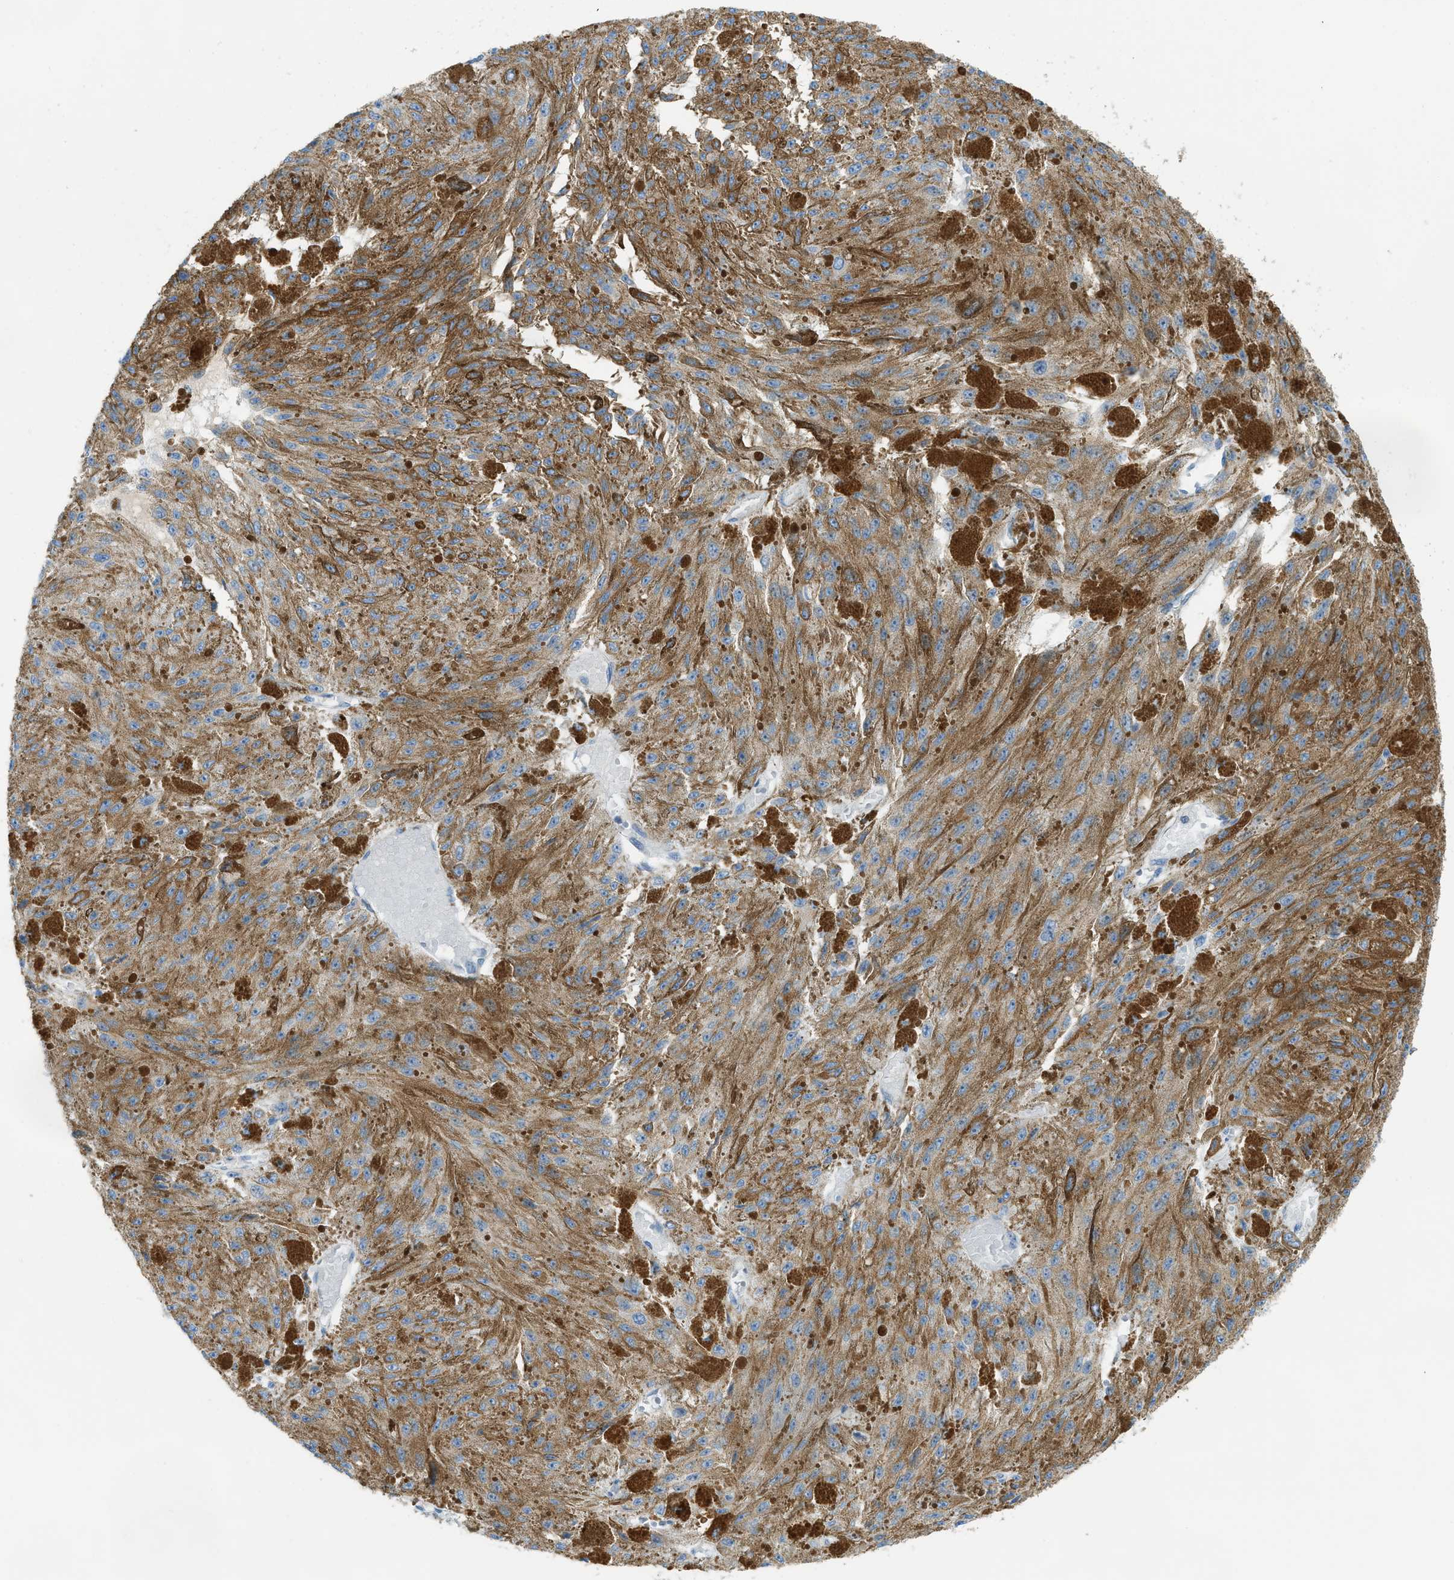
{"staining": {"intensity": "moderate", "quantity": ">75%", "location": "cytoplasmic/membranous"}, "tissue": "melanoma", "cell_type": "Tumor cells", "image_type": "cancer", "snomed": [{"axis": "morphology", "description": "Malignant melanoma, NOS"}, {"axis": "topography", "description": "Other"}], "caption": "Tumor cells exhibit medium levels of moderate cytoplasmic/membranous staining in approximately >75% of cells in human malignant melanoma. The staining was performed using DAB, with brown indicating positive protein expression. Nuclei are stained blue with hematoxylin.", "gene": "MYH11", "patient": {"sex": "male", "age": 79}}